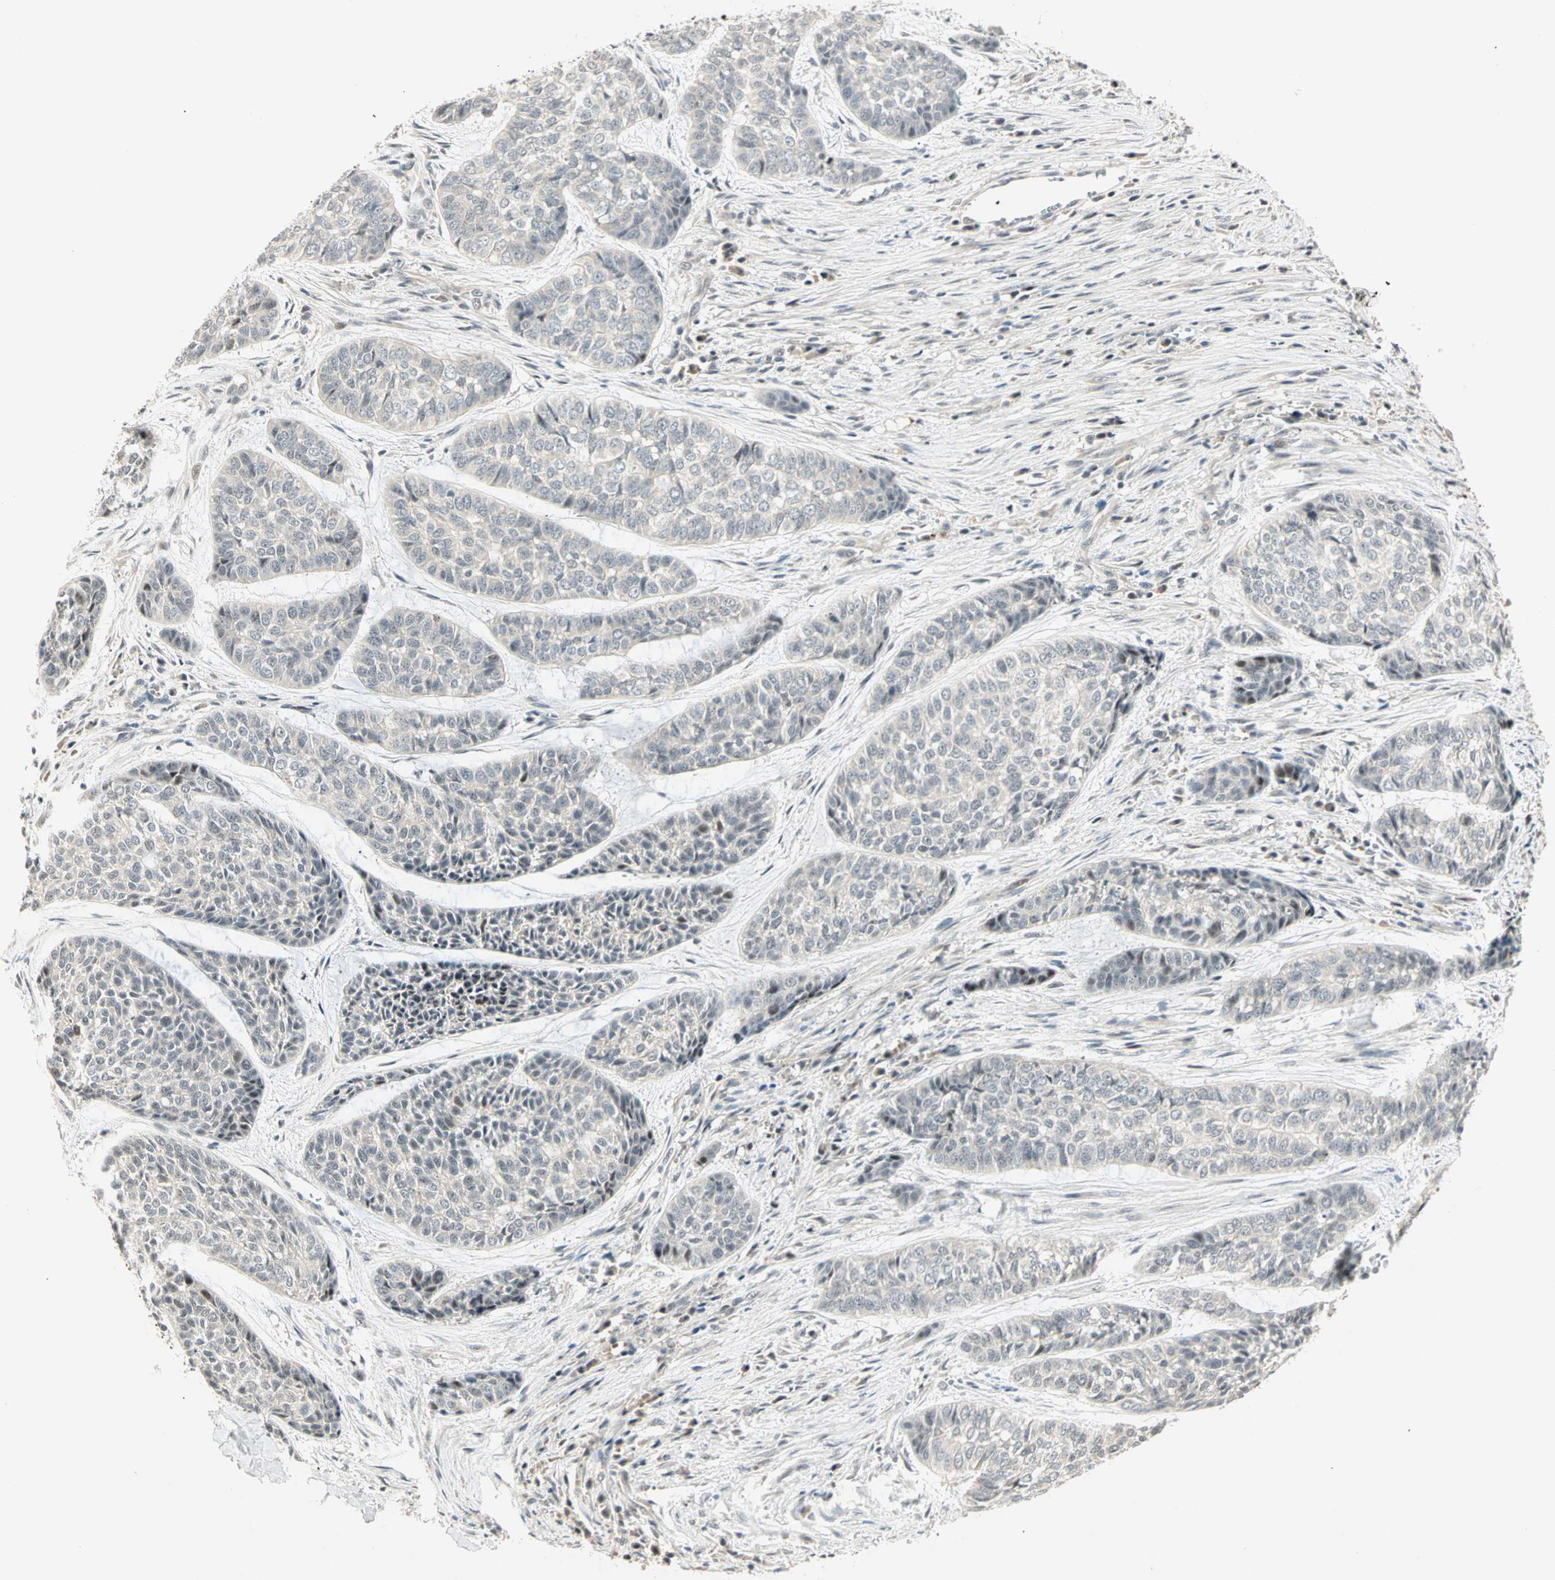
{"staining": {"intensity": "weak", "quantity": "<25%", "location": "nuclear"}, "tissue": "skin cancer", "cell_type": "Tumor cells", "image_type": "cancer", "snomed": [{"axis": "morphology", "description": "Basal cell carcinoma"}, {"axis": "topography", "description": "Skin"}], "caption": "Tumor cells are negative for brown protein staining in skin cancer.", "gene": "ACSL5", "patient": {"sex": "female", "age": 64}}